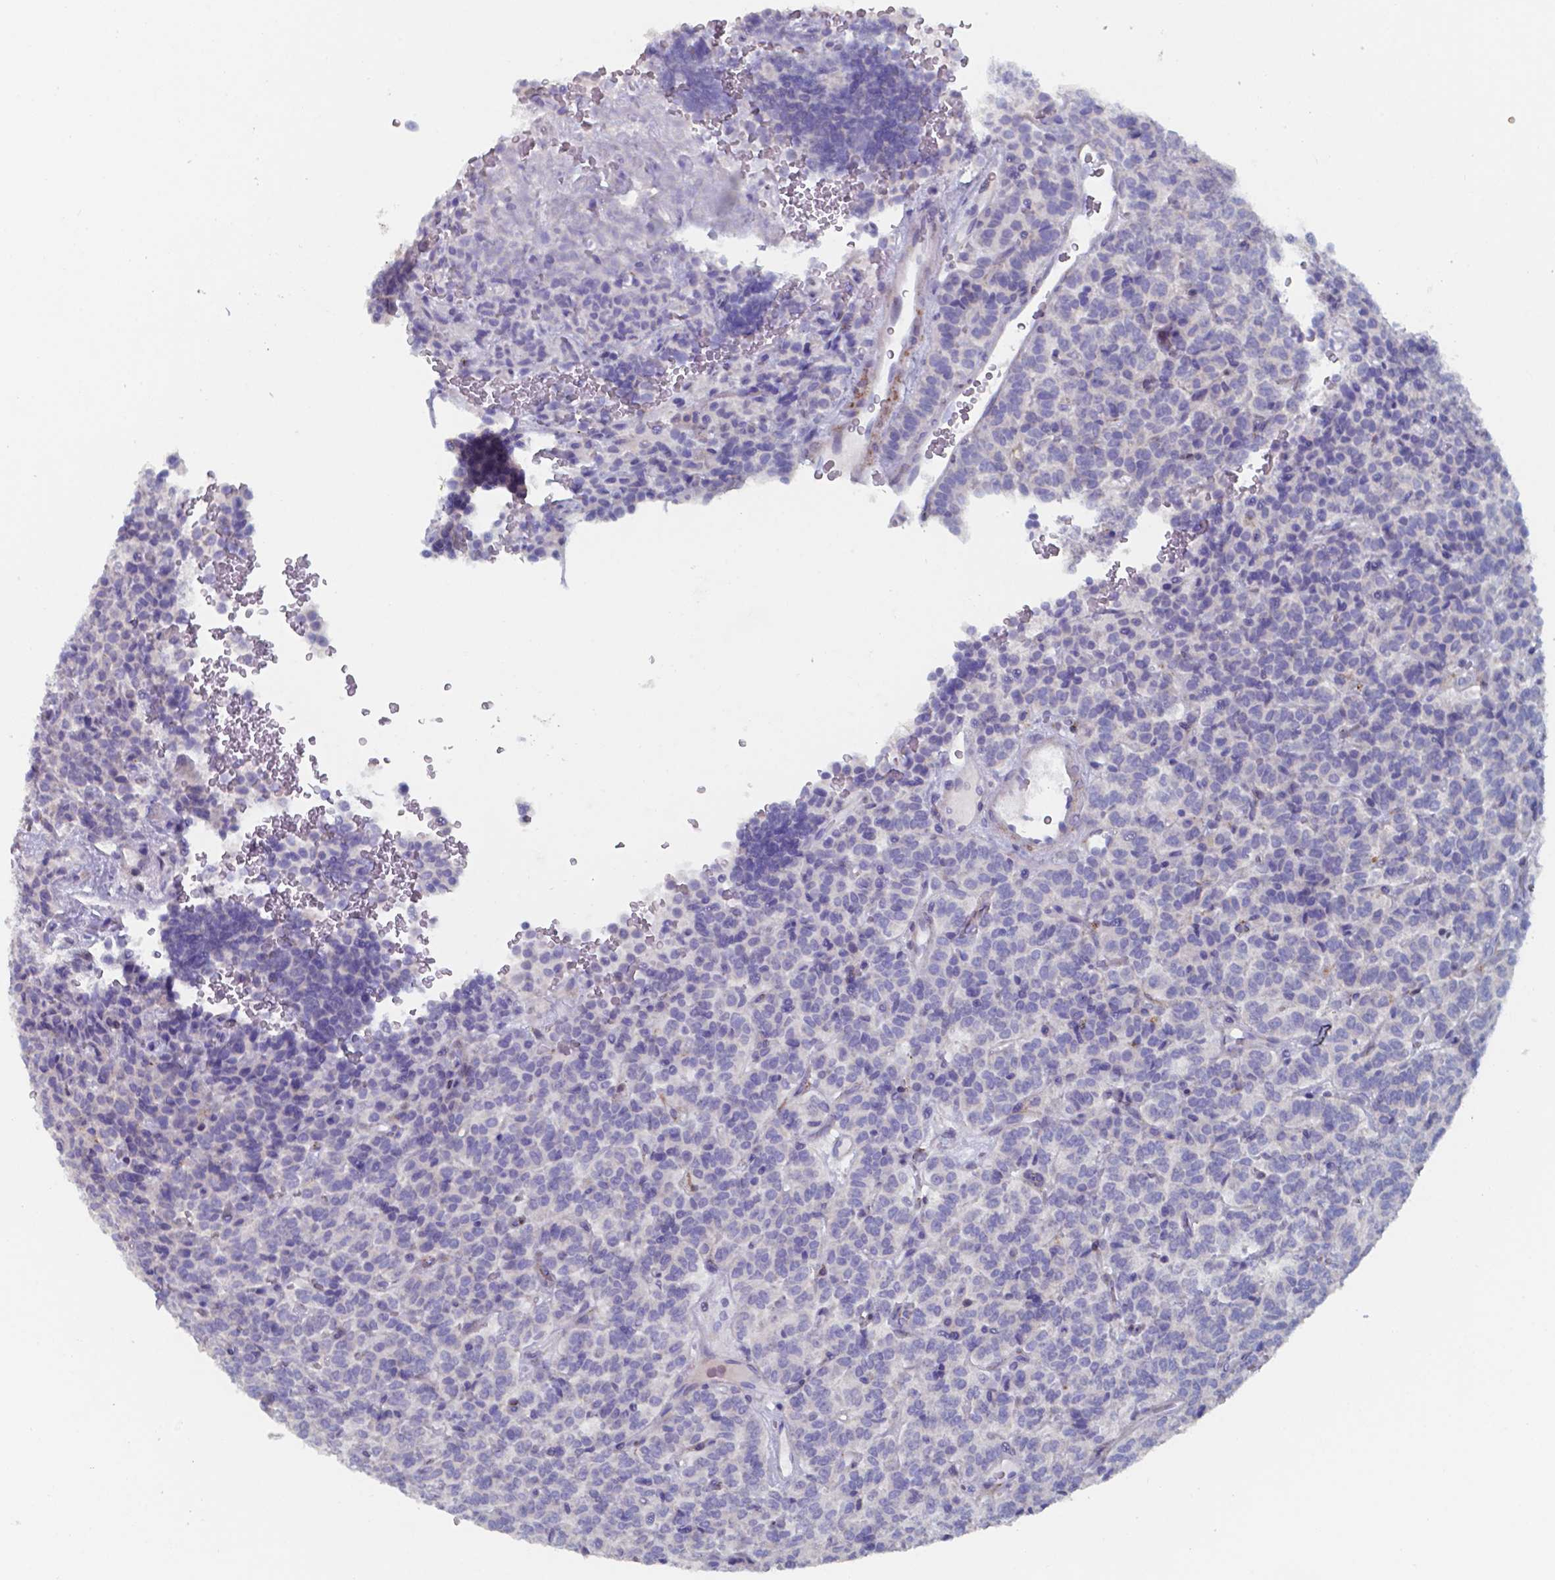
{"staining": {"intensity": "negative", "quantity": "none", "location": "none"}, "tissue": "carcinoid", "cell_type": "Tumor cells", "image_type": "cancer", "snomed": [{"axis": "morphology", "description": "Carcinoid, malignant, NOS"}, {"axis": "topography", "description": "Pancreas"}], "caption": "This histopathology image is of malignant carcinoid stained with immunohistochemistry to label a protein in brown with the nuclei are counter-stained blue. There is no staining in tumor cells. (Brightfield microscopy of DAB IHC at high magnification).", "gene": "PLA2R1", "patient": {"sex": "male", "age": 36}}